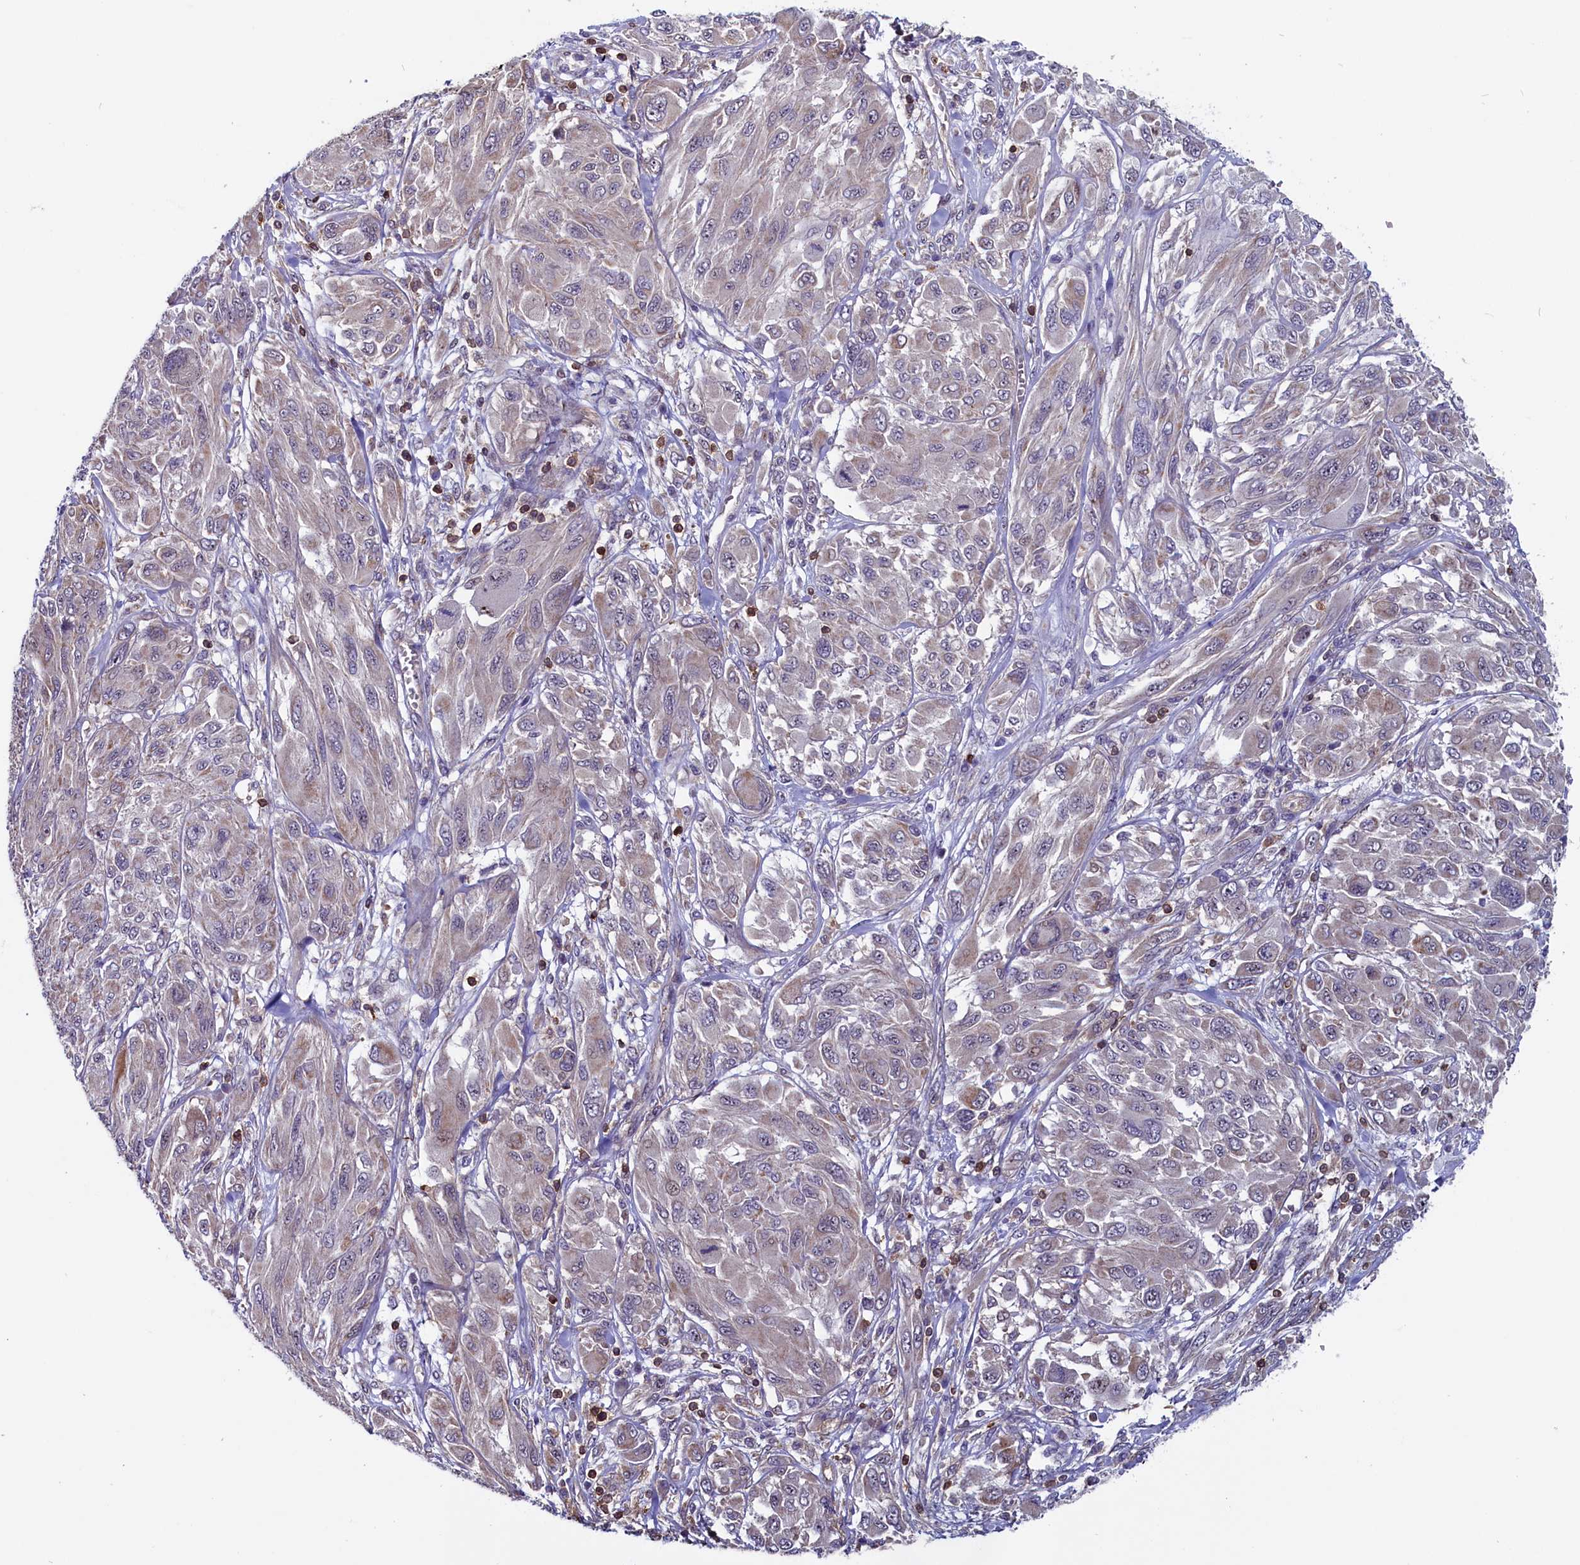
{"staining": {"intensity": "weak", "quantity": "<25%", "location": "cytoplasmic/membranous"}, "tissue": "melanoma", "cell_type": "Tumor cells", "image_type": "cancer", "snomed": [{"axis": "morphology", "description": "Malignant melanoma, NOS"}, {"axis": "topography", "description": "Skin"}], "caption": "A photomicrograph of malignant melanoma stained for a protein demonstrates no brown staining in tumor cells.", "gene": "CIAPIN1", "patient": {"sex": "female", "age": 91}}